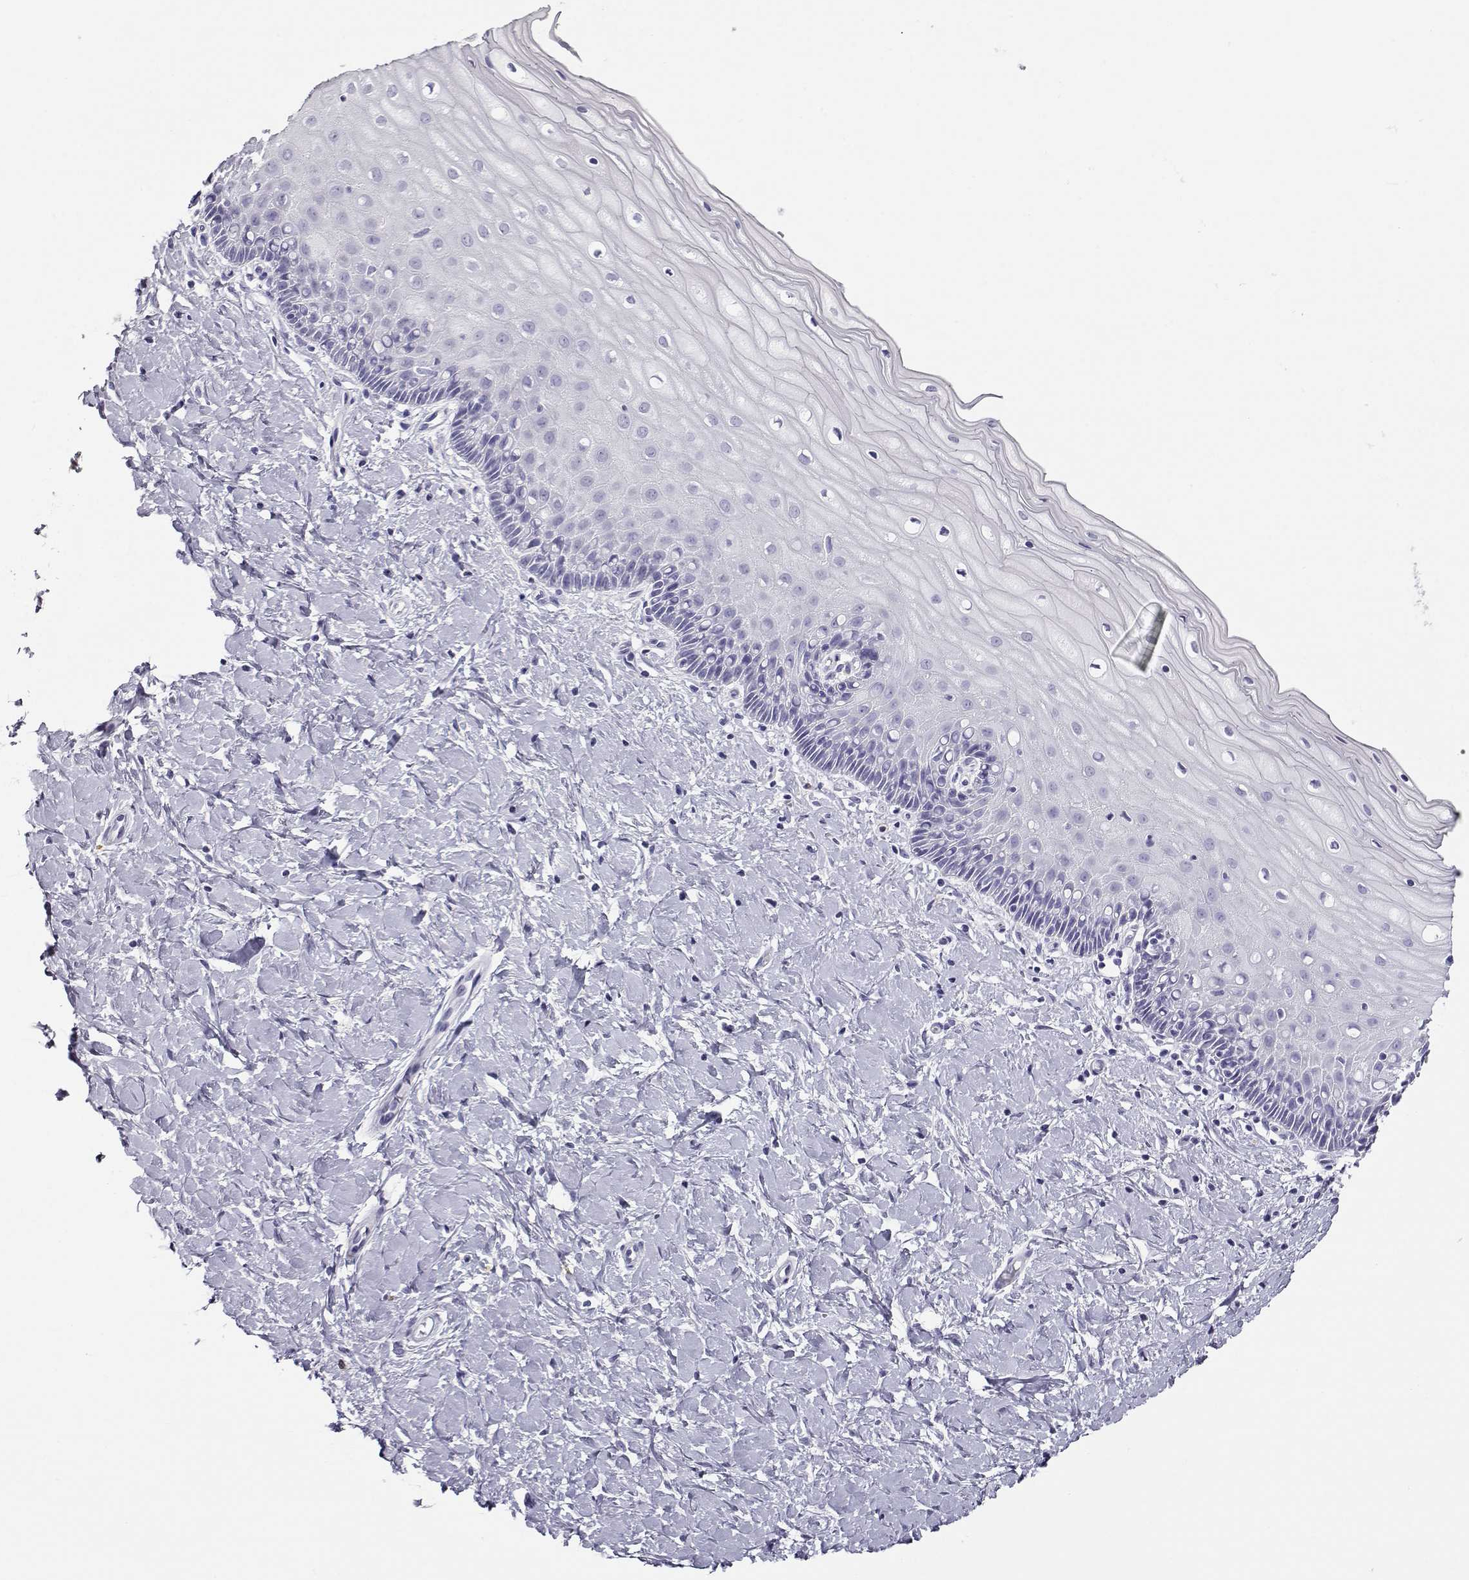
{"staining": {"intensity": "negative", "quantity": "none", "location": "none"}, "tissue": "cervix", "cell_type": "Glandular cells", "image_type": "normal", "snomed": [{"axis": "morphology", "description": "Normal tissue, NOS"}, {"axis": "topography", "description": "Cervix"}], "caption": "This is an IHC image of benign cervix. There is no expression in glandular cells.", "gene": "CABS1", "patient": {"sex": "female", "age": 37}}